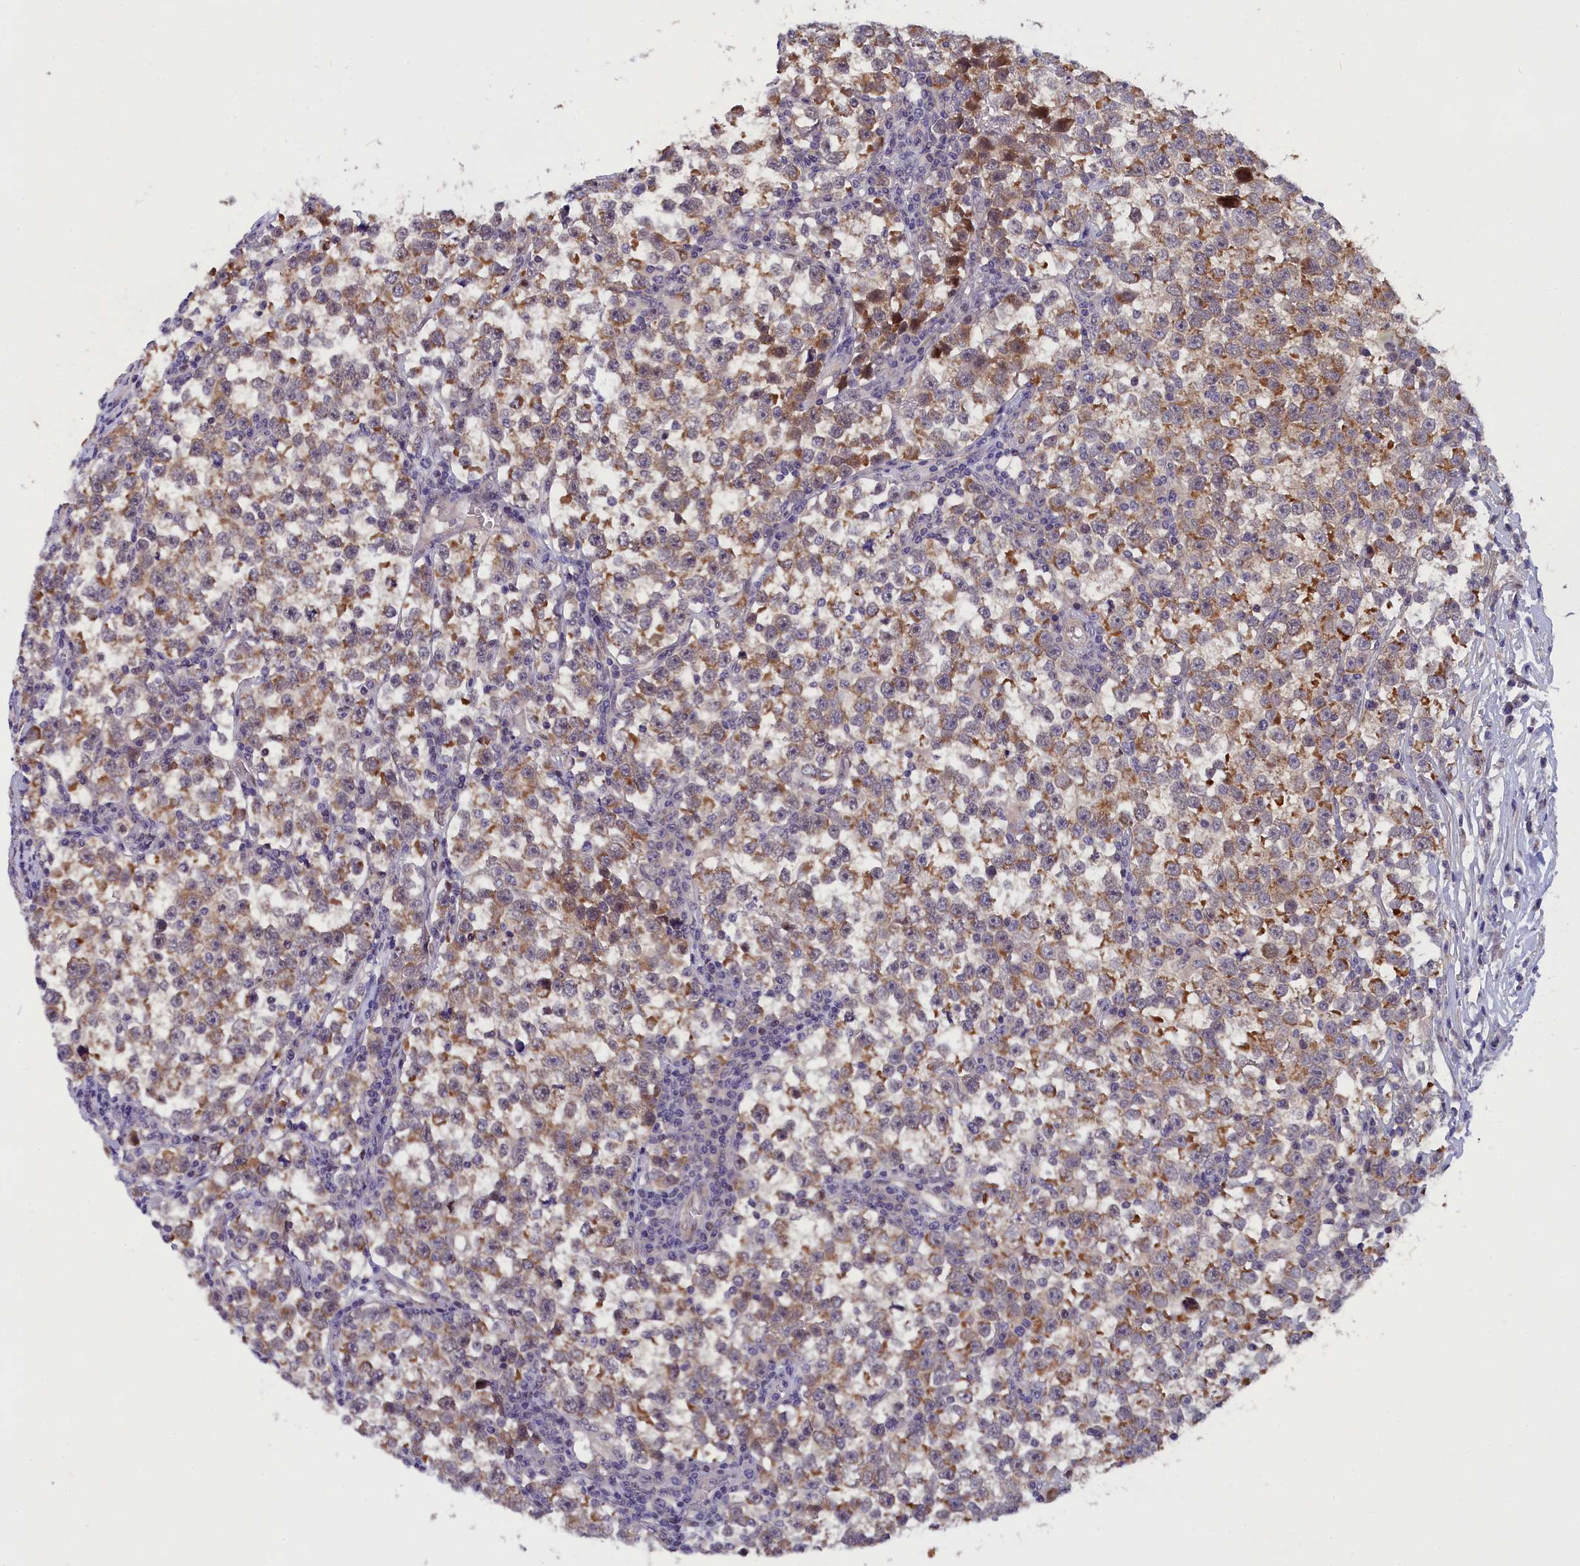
{"staining": {"intensity": "moderate", "quantity": ">75%", "location": "cytoplasmic/membranous"}, "tissue": "testis cancer", "cell_type": "Tumor cells", "image_type": "cancer", "snomed": [{"axis": "morphology", "description": "Normal tissue, NOS"}, {"axis": "morphology", "description": "Seminoma, NOS"}, {"axis": "topography", "description": "Testis"}], "caption": "Immunohistochemical staining of testis seminoma displays moderate cytoplasmic/membranous protein staining in about >75% of tumor cells. Using DAB (brown) and hematoxylin (blue) stains, captured at high magnification using brightfield microscopy.", "gene": "ANKRD34B", "patient": {"sex": "male", "age": 43}}